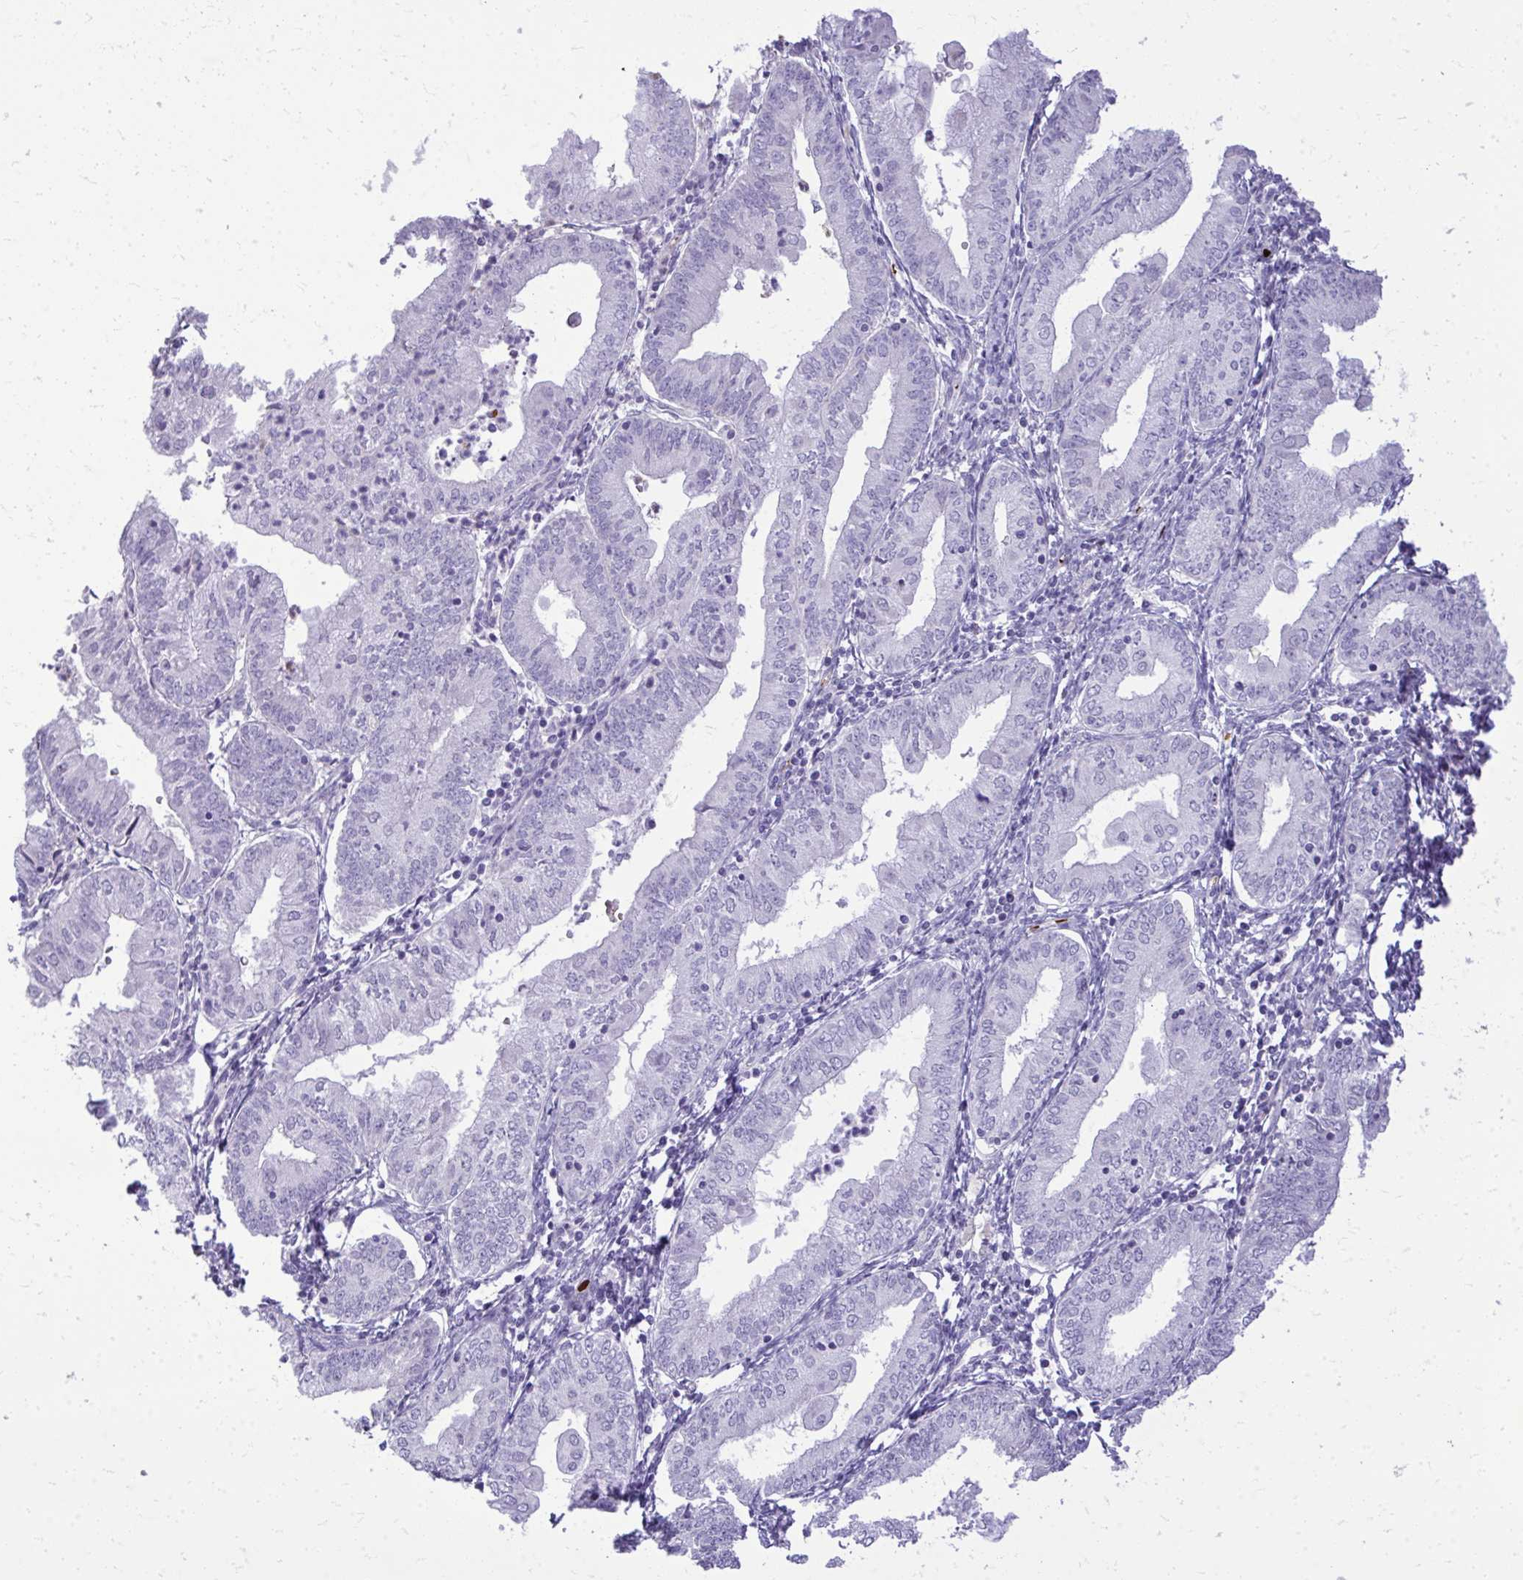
{"staining": {"intensity": "negative", "quantity": "none", "location": "none"}, "tissue": "endometrial cancer", "cell_type": "Tumor cells", "image_type": "cancer", "snomed": [{"axis": "morphology", "description": "Adenocarcinoma, NOS"}, {"axis": "topography", "description": "Endometrium"}], "caption": "Immunohistochemistry image of neoplastic tissue: endometrial adenocarcinoma stained with DAB displays no significant protein expression in tumor cells.", "gene": "DLX4", "patient": {"sex": "female", "age": 55}}